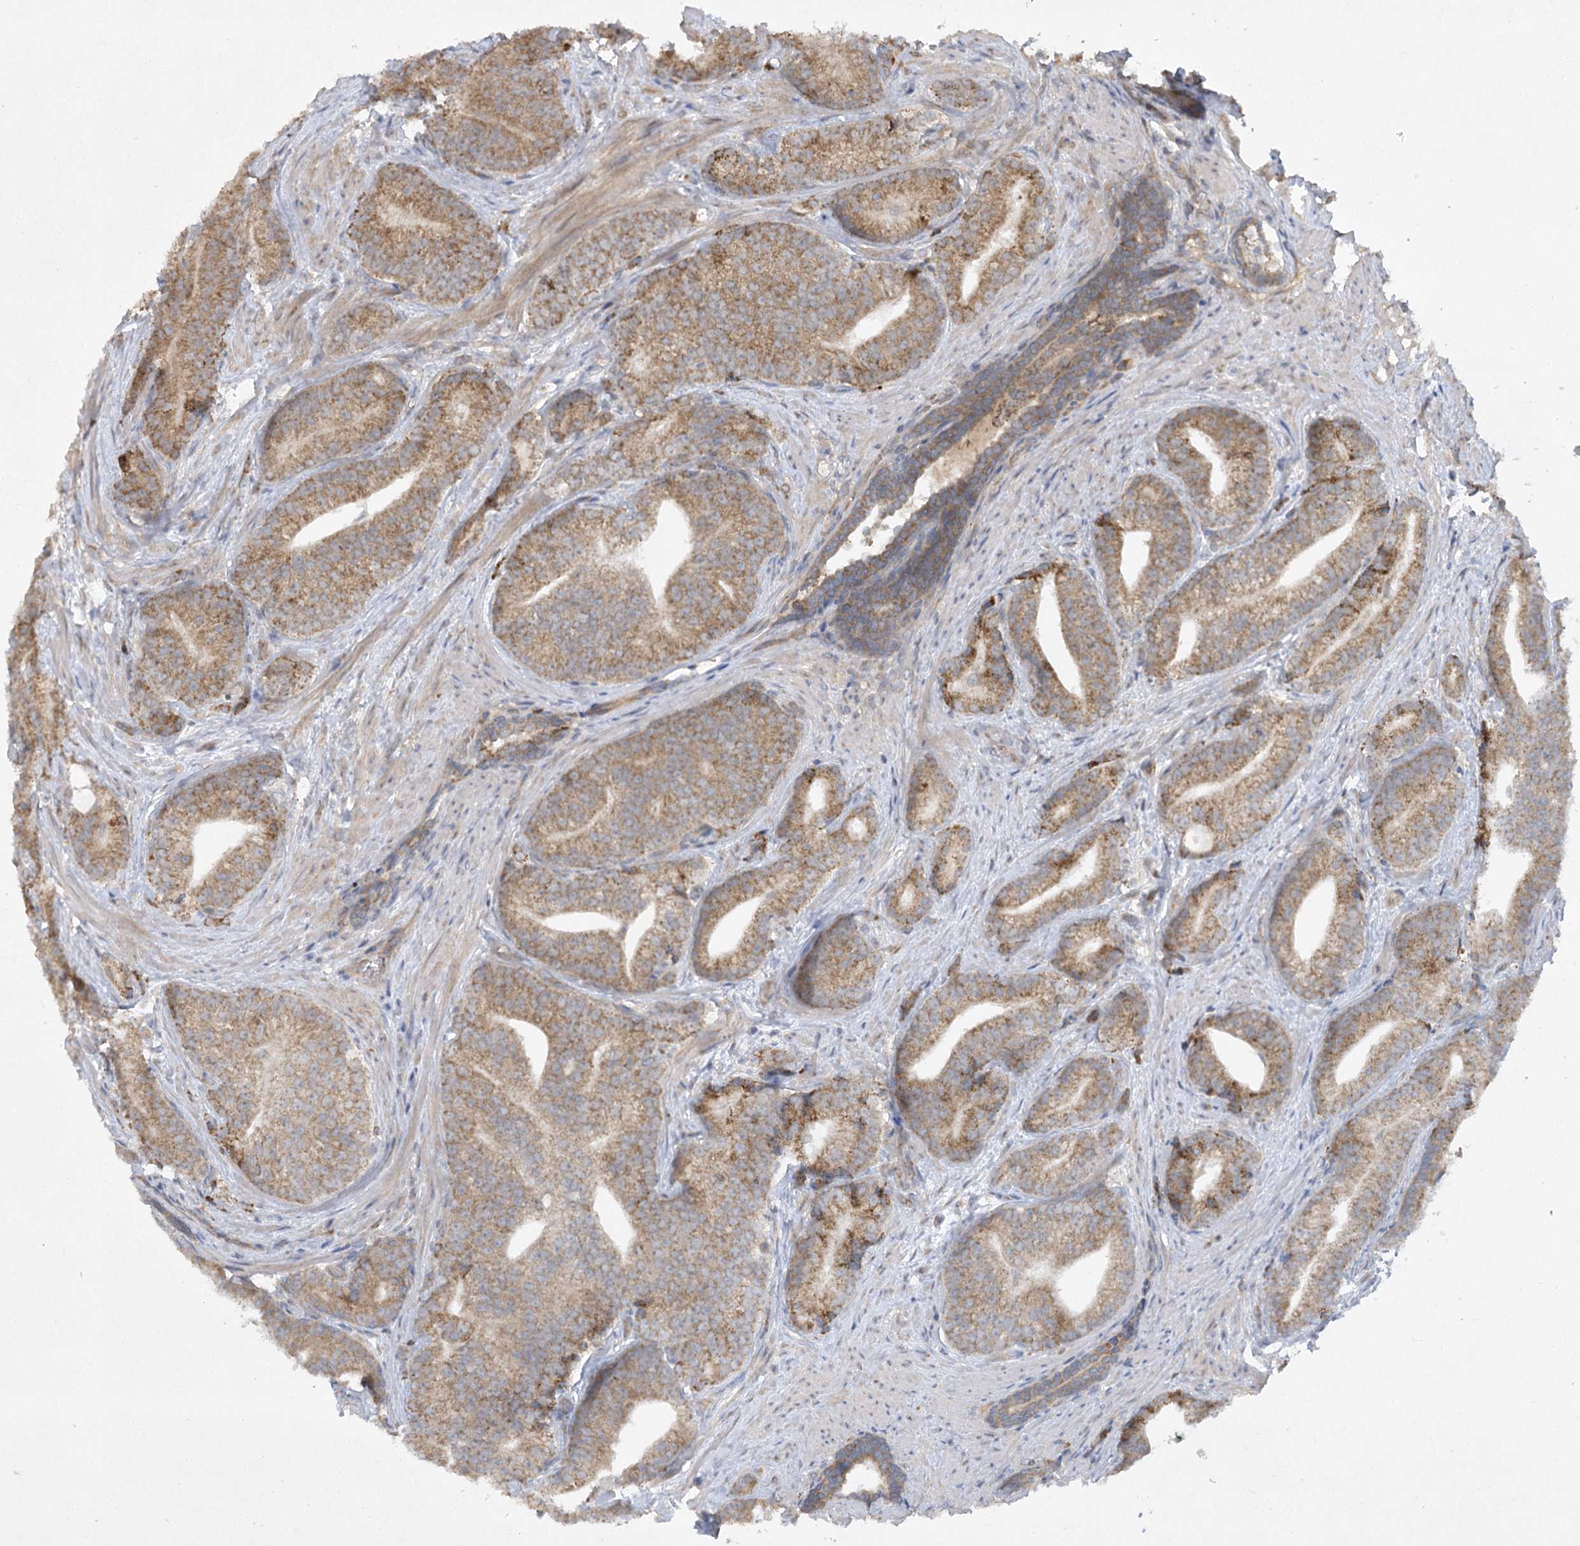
{"staining": {"intensity": "moderate", "quantity": ">75%", "location": "cytoplasmic/membranous"}, "tissue": "prostate cancer", "cell_type": "Tumor cells", "image_type": "cancer", "snomed": [{"axis": "morphology", "description": "Adenocarcinoma, Low grade"}, {"axis": "topography", "description": "Prostate"}], "caption": "Immunohistochemistry image of prostate adenocarcinoma (low-grade) stained for a protein (brown), which displays medium levels of moderate cytoplasmic/membranous staining in about >75% of tumor cells.", "gene": "TRAF3IP1", "patient": {"sex": "male", "age": 71}}